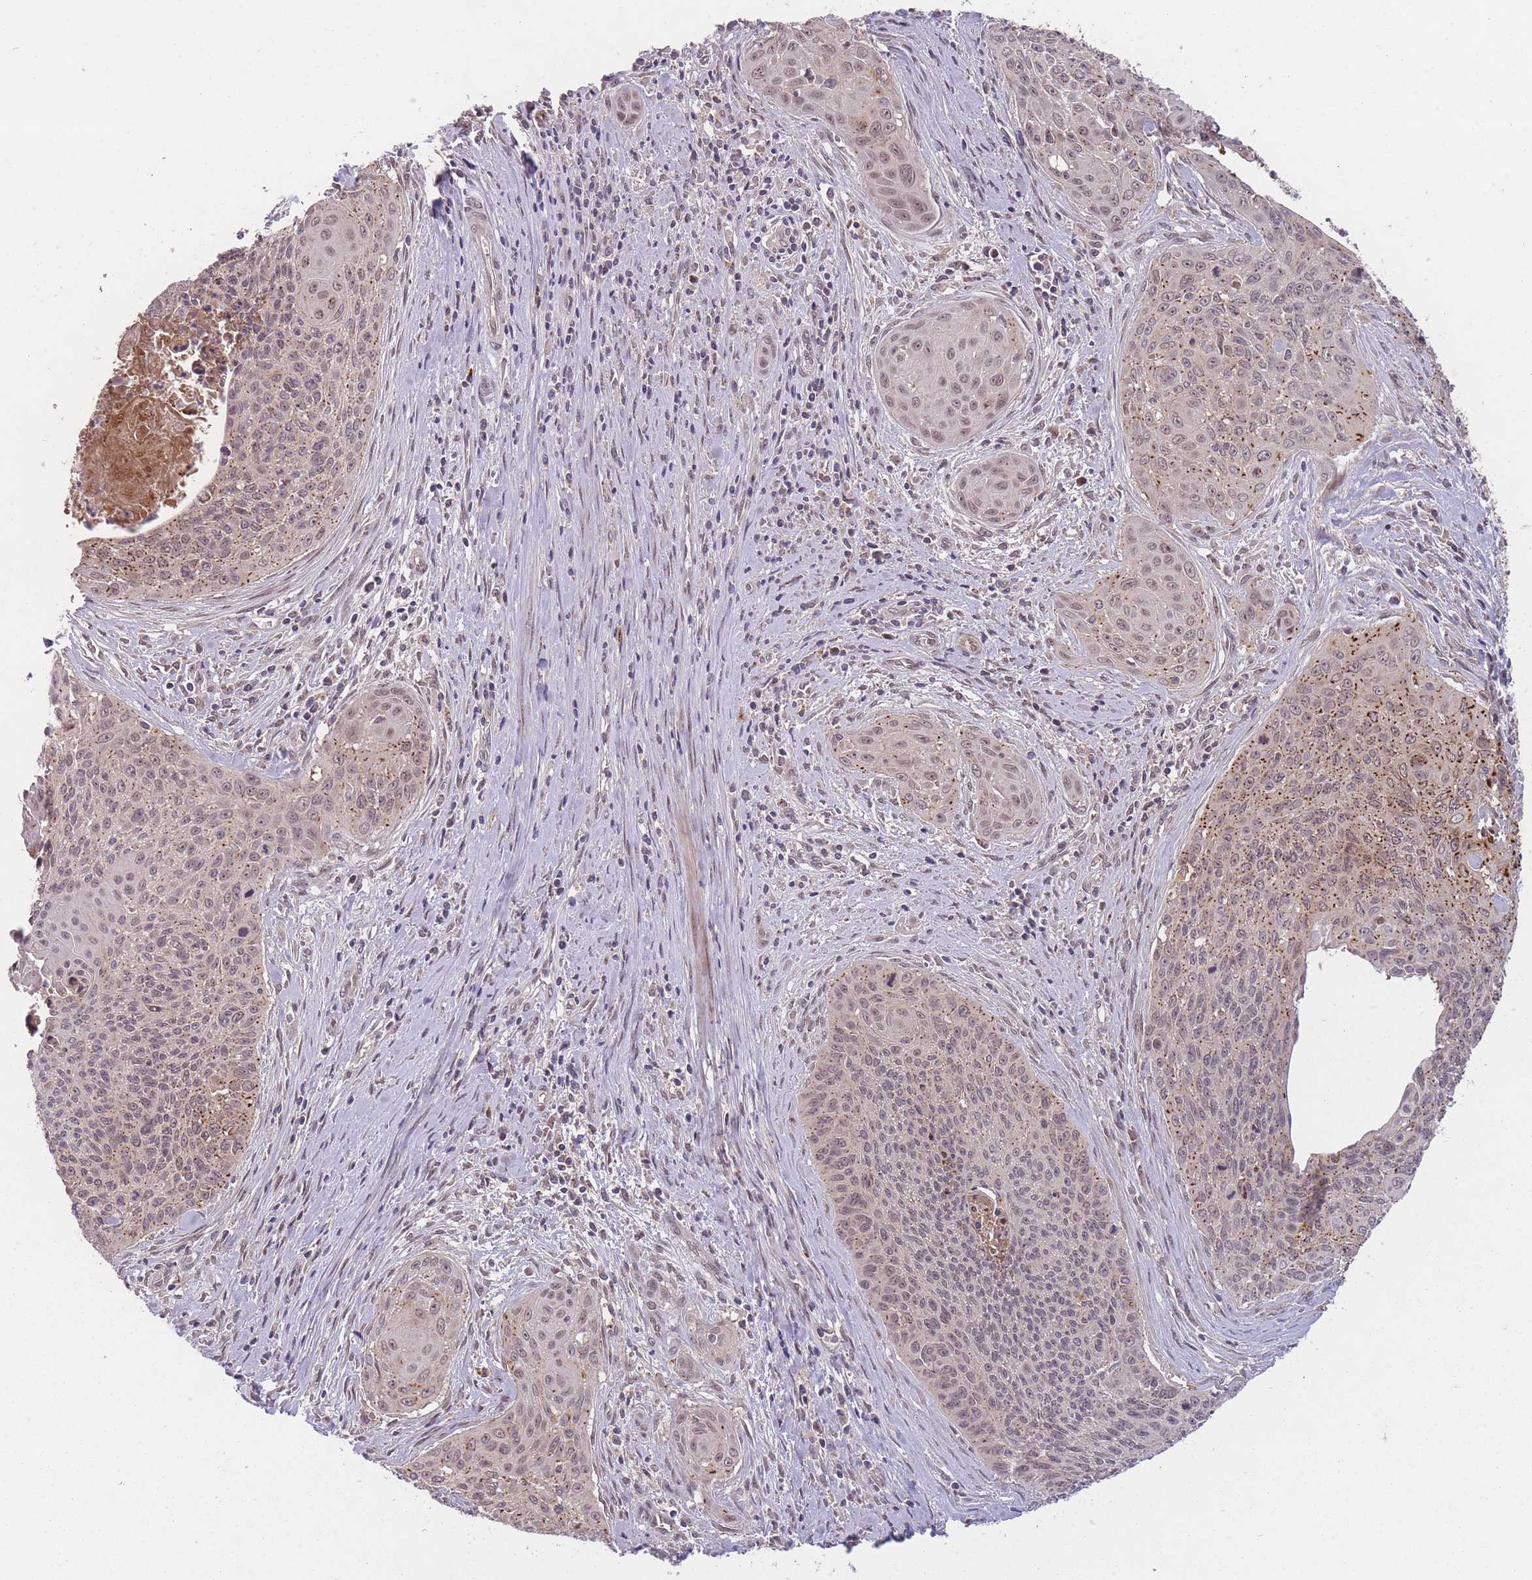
{"staining": {"intensity": "moderate", "quantity": "25%-75%", "location": "cytoplasmic/membranous,nuclear"}, "tissue": "cervical cancer", "cell_type": "Tumor cells", "image_type": "cancer", "snomed": [{"axis": "morphology", "description": "Squamous cell carcinoma, NOS"}, {"axis": "topography", "description": "Cervix"}], "caption": "A high-resolution histopathology image shows IHC staining of cervical squamous cell carcinoma, which demonstrates moderate cytoplasmic/membranous and nuclear staining in about 25%-75% of tumor cells. (DAB = brown stain, brightfield microscopy at high magnification).", "gene": "SECTM1", "patient": {"sex": "female", "age": 55}}